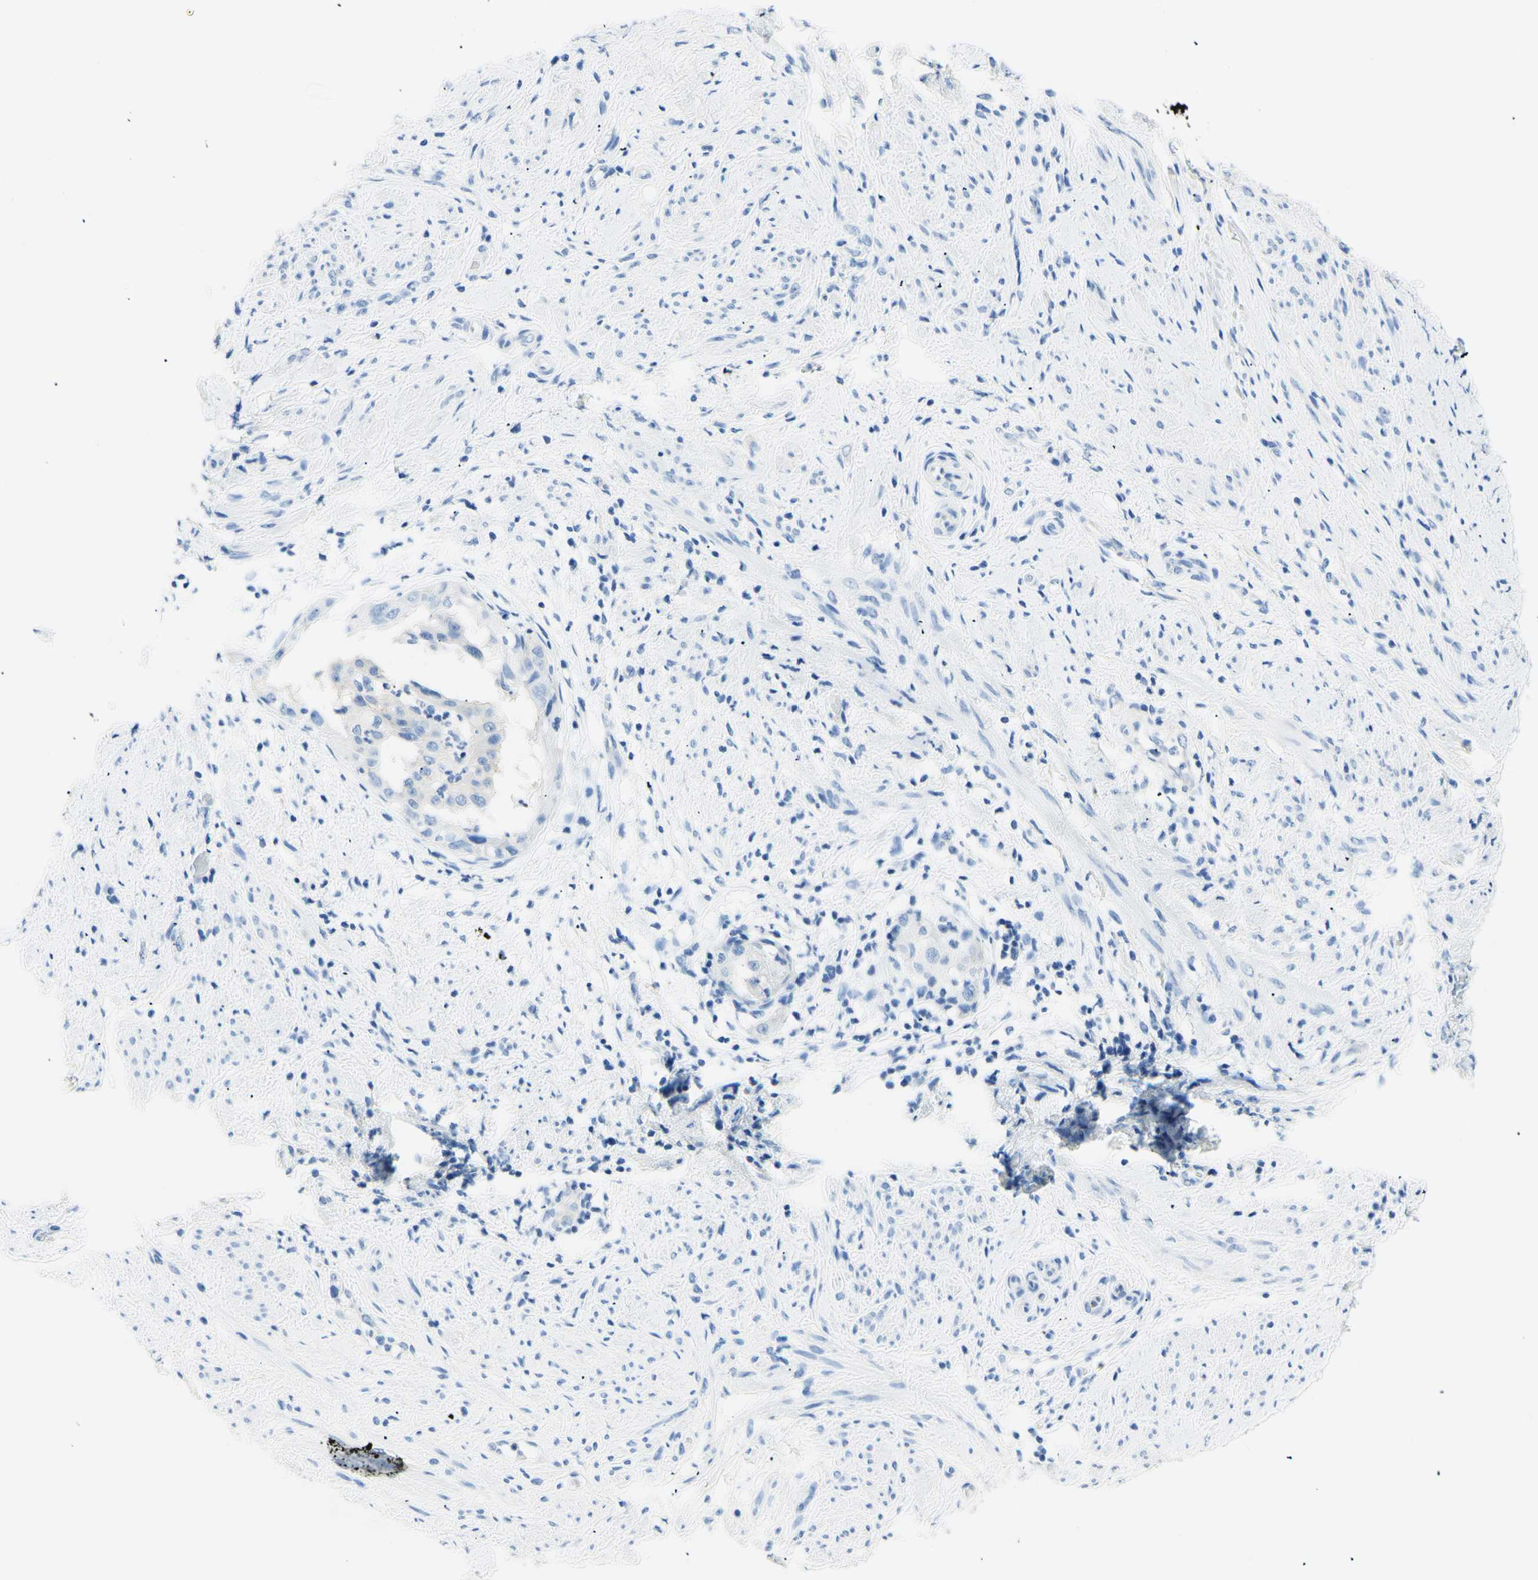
{"staining": {"intensity": "negative", "quantity": "none", "location": "none"}, "tissue": "endometrial cancer", "cell_type": "Tumor cells", "image_type": "cancer", "snomed": [{"axis": "morphology", "description": "Adenocarcinoma, NOS"}, {"axis": "topography", "description": "Endometrium"}], "caption": "Photomicrograph shows no significant protein expression in tumor cells of endometrial cancer.", "gene": "HPCA", "patient": {"sex": "female", "age": 85}}